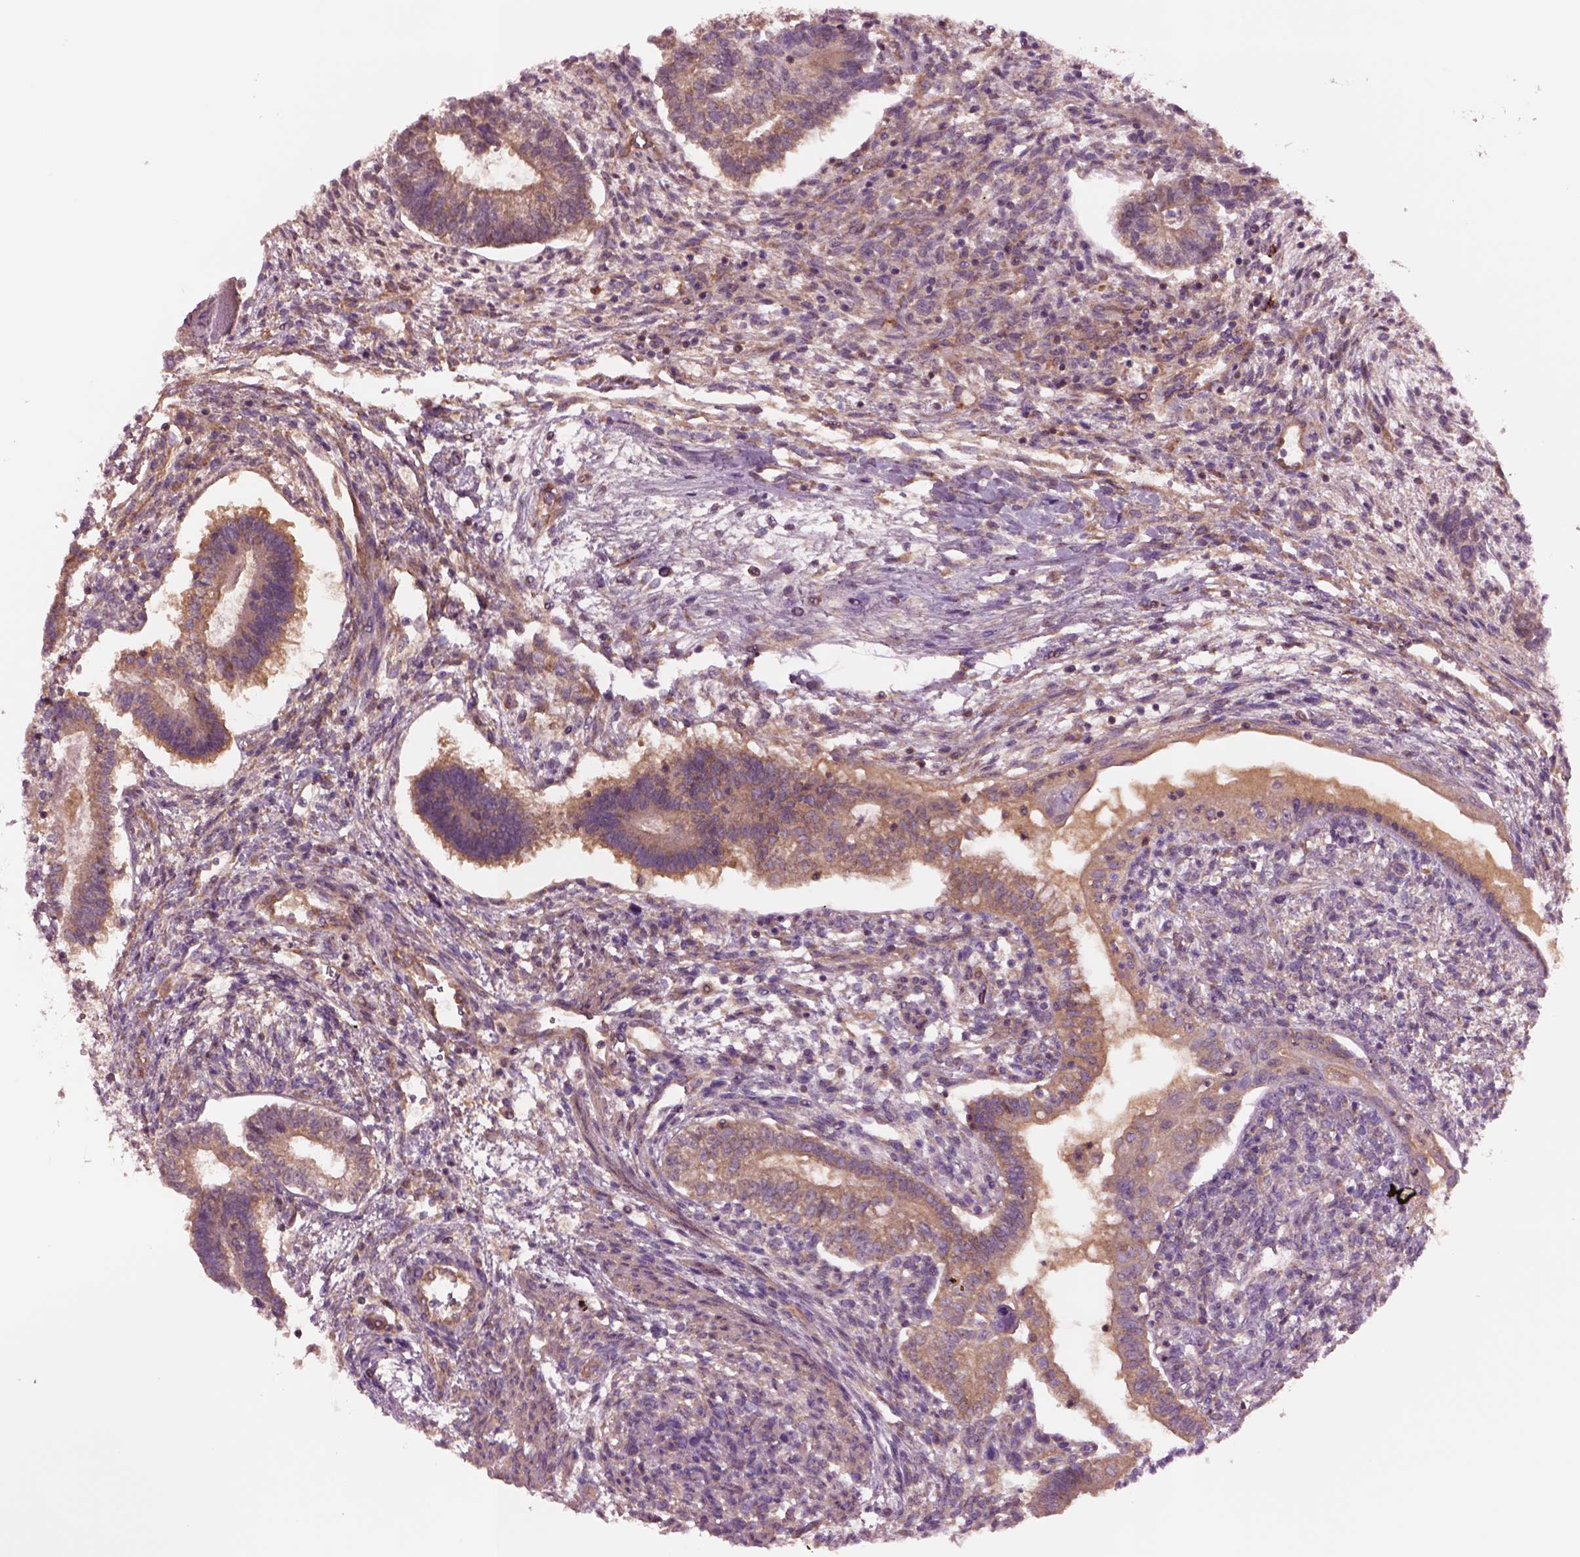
{"staining": {"intensity": "moderate", "quantity": "25%-75%", "location": "cytoplasmic/membranous"}, "tissue": "testis cancer", "cell_type": "Tumor cells", "image_type": "cancer", "snomed": [{"axis": "morphology", "description": "Carcinoma, Embryonal, NOS"}, {"axis": "topography", "description": "Testis"}], "caption": "A histopathology image showing moderate cytoplasmic/membranous expression in about 25%-75% of tumor cells in testis cancer, as visualized by brown immunohistochemical staining.", "gene": "HTR1B", "patient": {"sex": "male", "age": 37}}